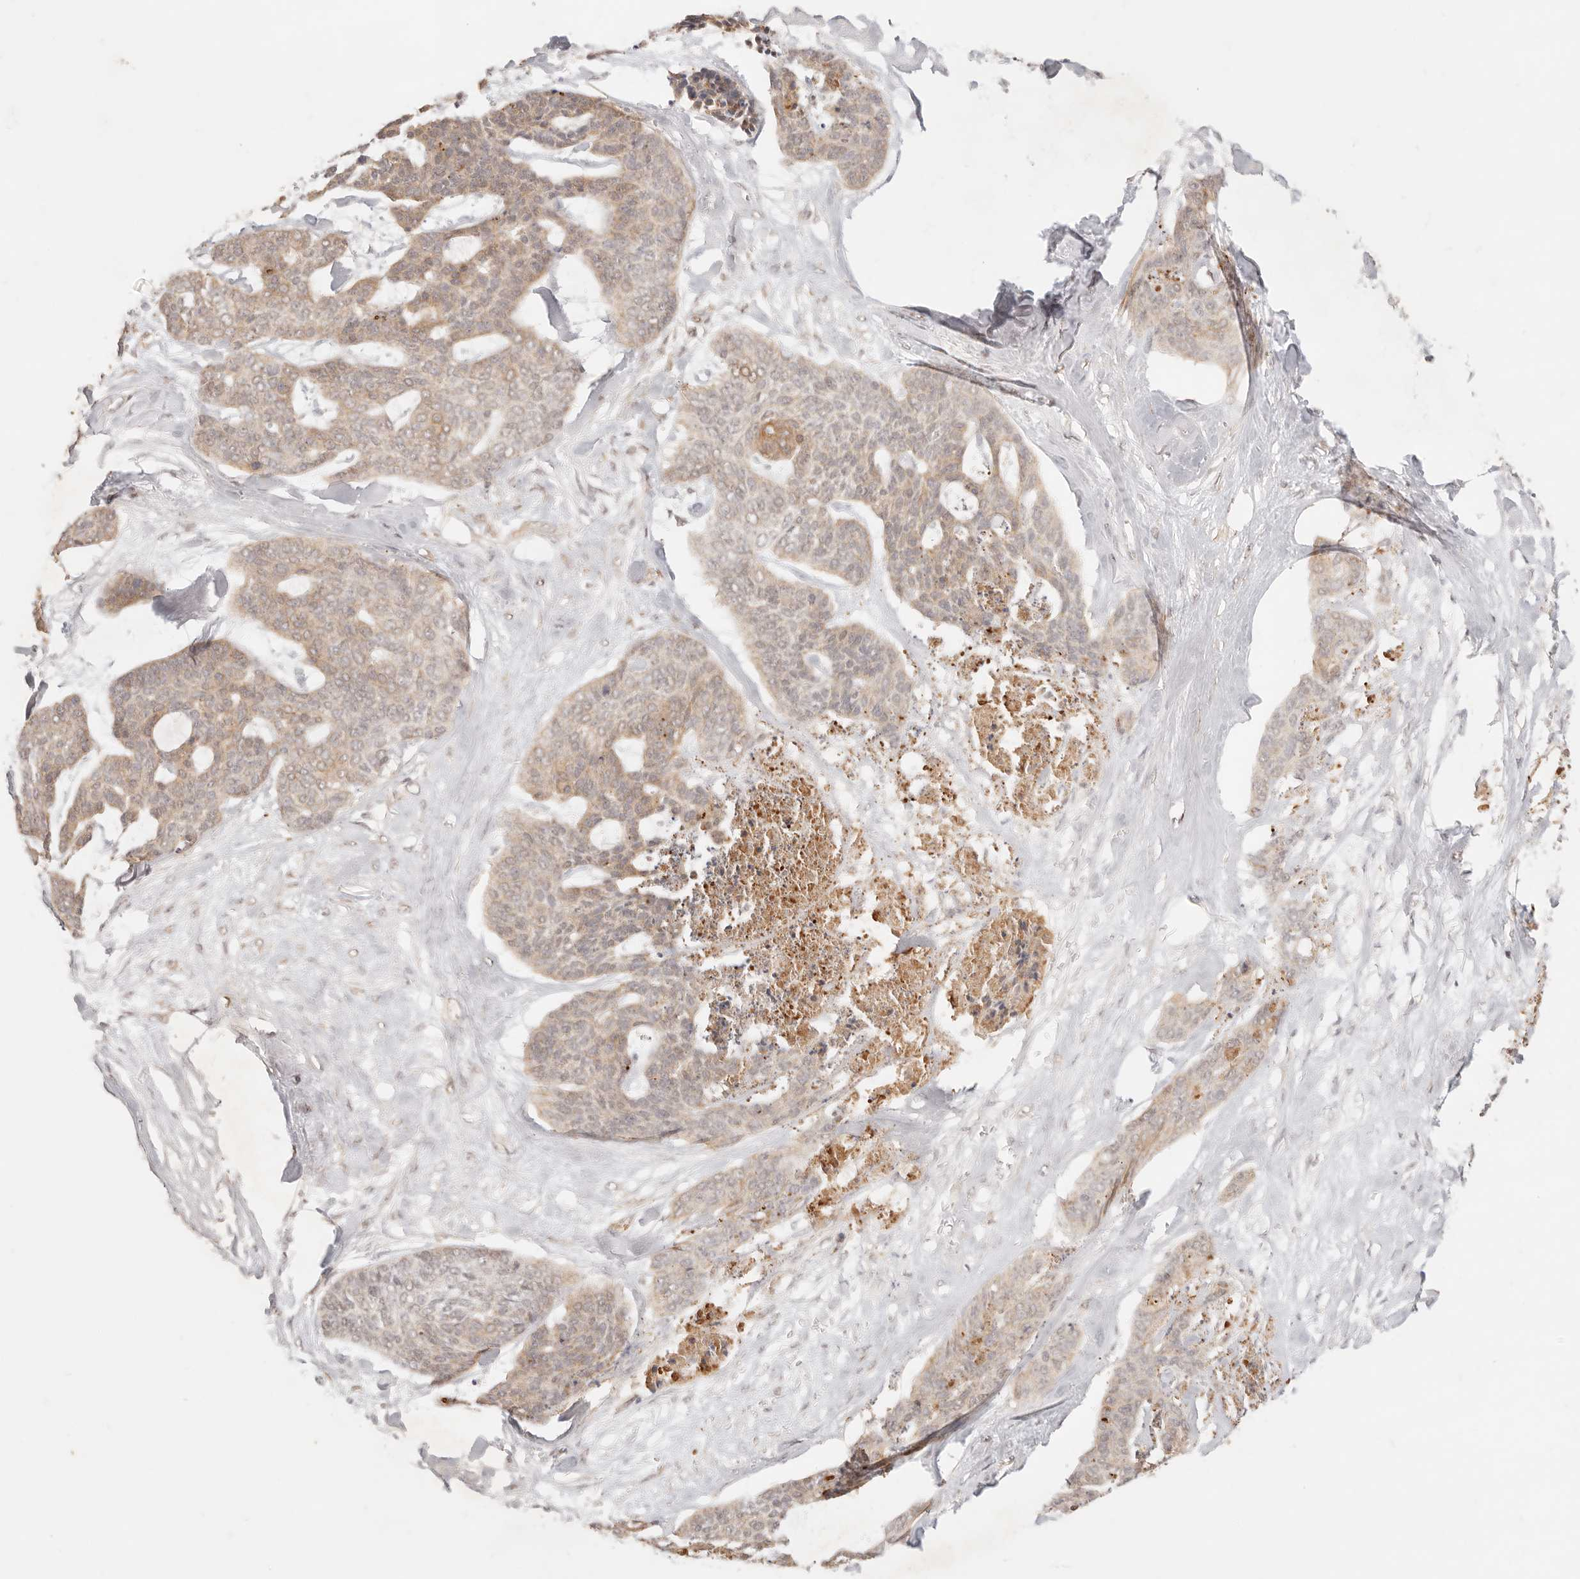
{"staining": {"intensity": "weak", "quantity": ">75%", "location": "cytoplasmic/membranous"}, "tissue": "skin cancer", "cell_type": "Tumor cells", "image_type": "cancer", "snomed": [{"axis": "morphology", "description": "Basal cell carcinoma"}, {"axis": "topography", "description": "Skin"}], "caption": "A micrograph showing weak cytoplasmic/membranous staining in approximately >75% of tumor cells in skin cancer, as visualized by brown immunohistochemical staining.", "gene": "TRIM11", "patient": {"sex": "female", "age": 64}}